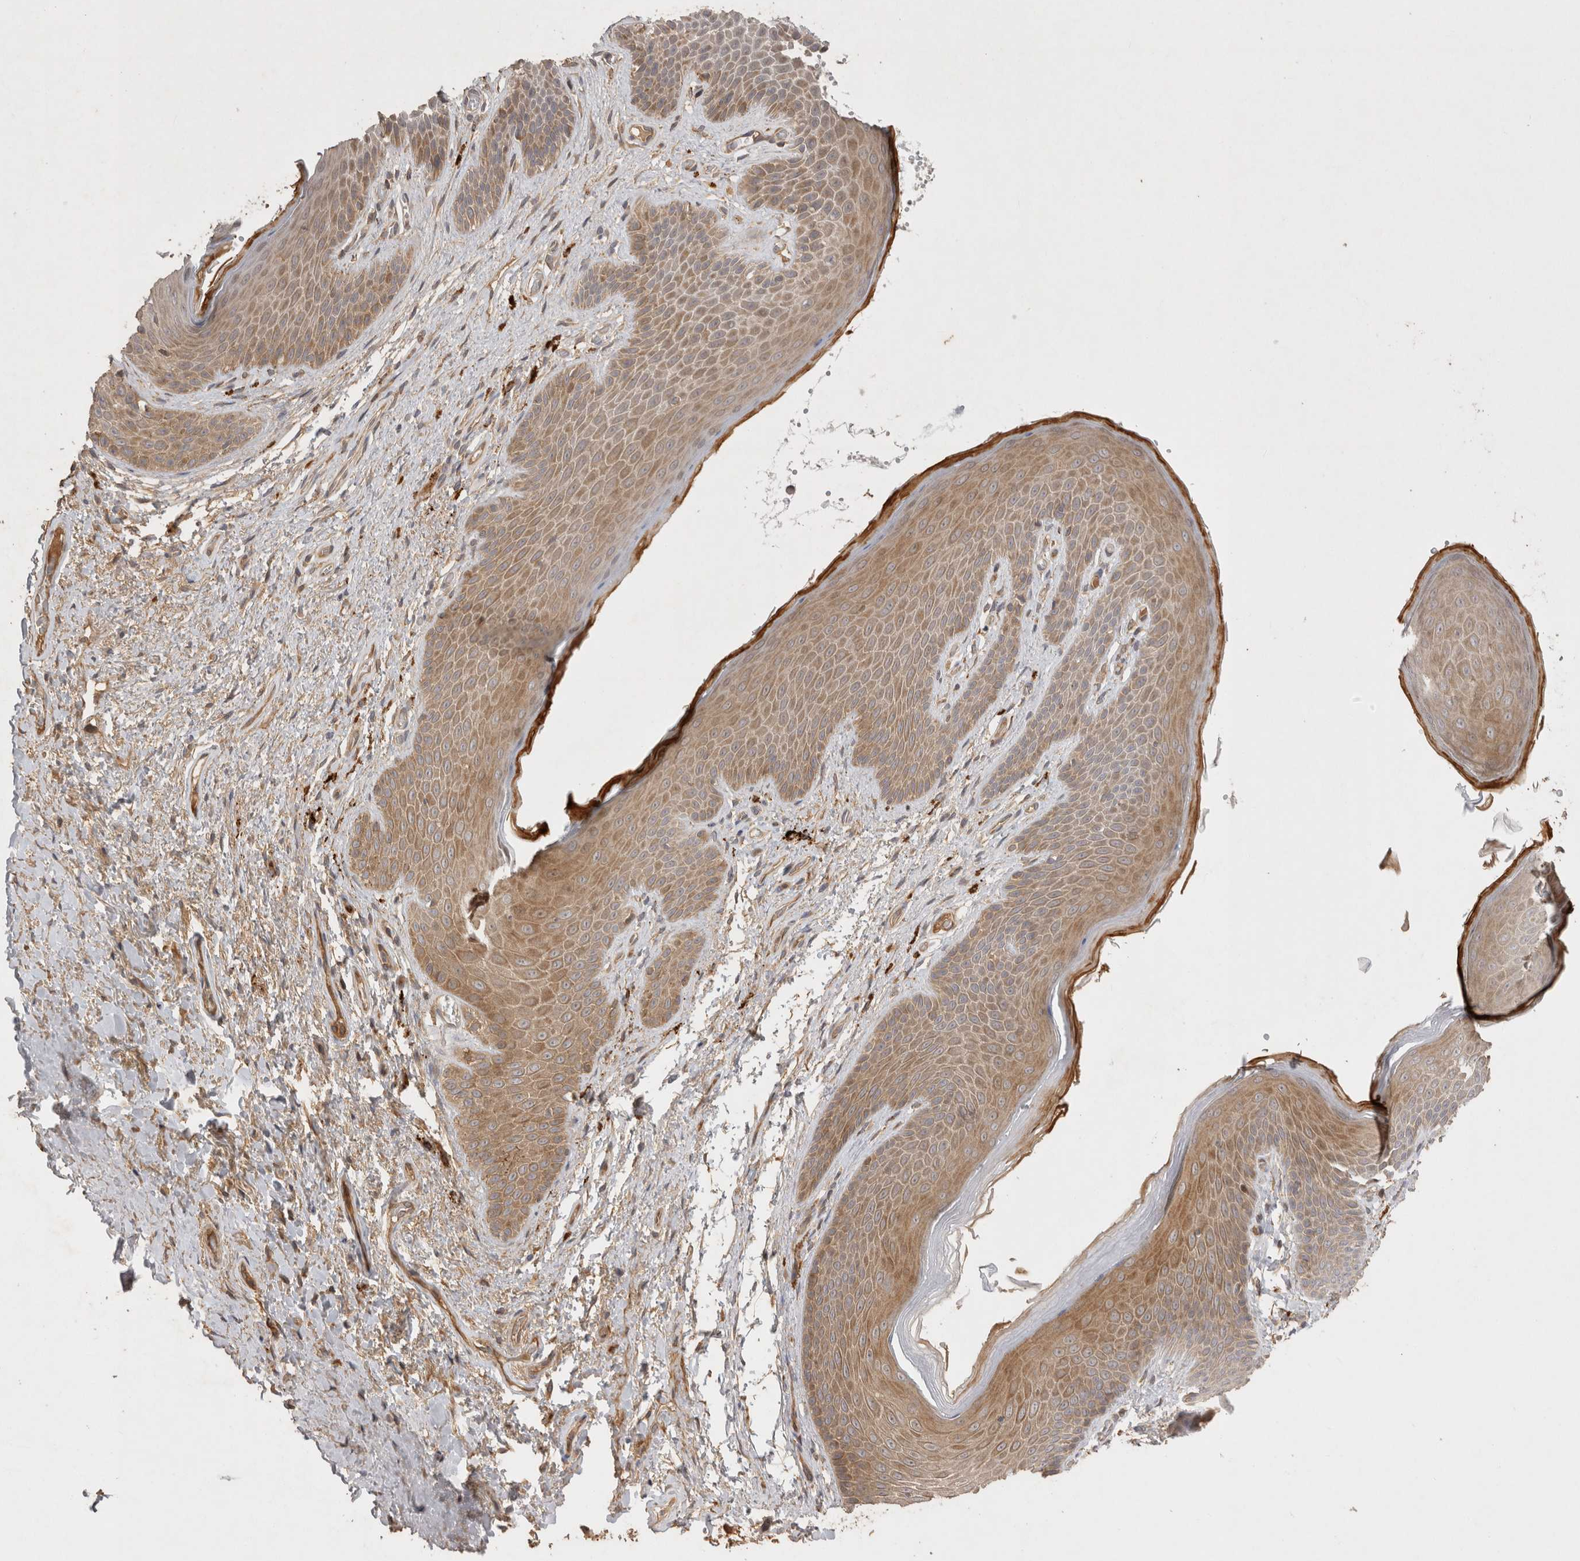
{"staining": {"intensity": "weak", "quantity": ">75%", "location": "cytoplasmic/membranous"}, "tissue": "skin", "cell_type": "Epidermal cells", "image_type": "normal", "snomed": [{"axis": "morphology", "description": "Normal tissue, NOS"}, {"axis": "topography", "description": "Anal"}], "caption": "The photomicrograph exhibits immunohistochemical staining of benign skin. There is weak cytoplasmic/membranous expression is appreciated in approximately >75% of epidermal cells.", "gene": "PPP1R42", "patient": {"sex": "male", "age": 74}}